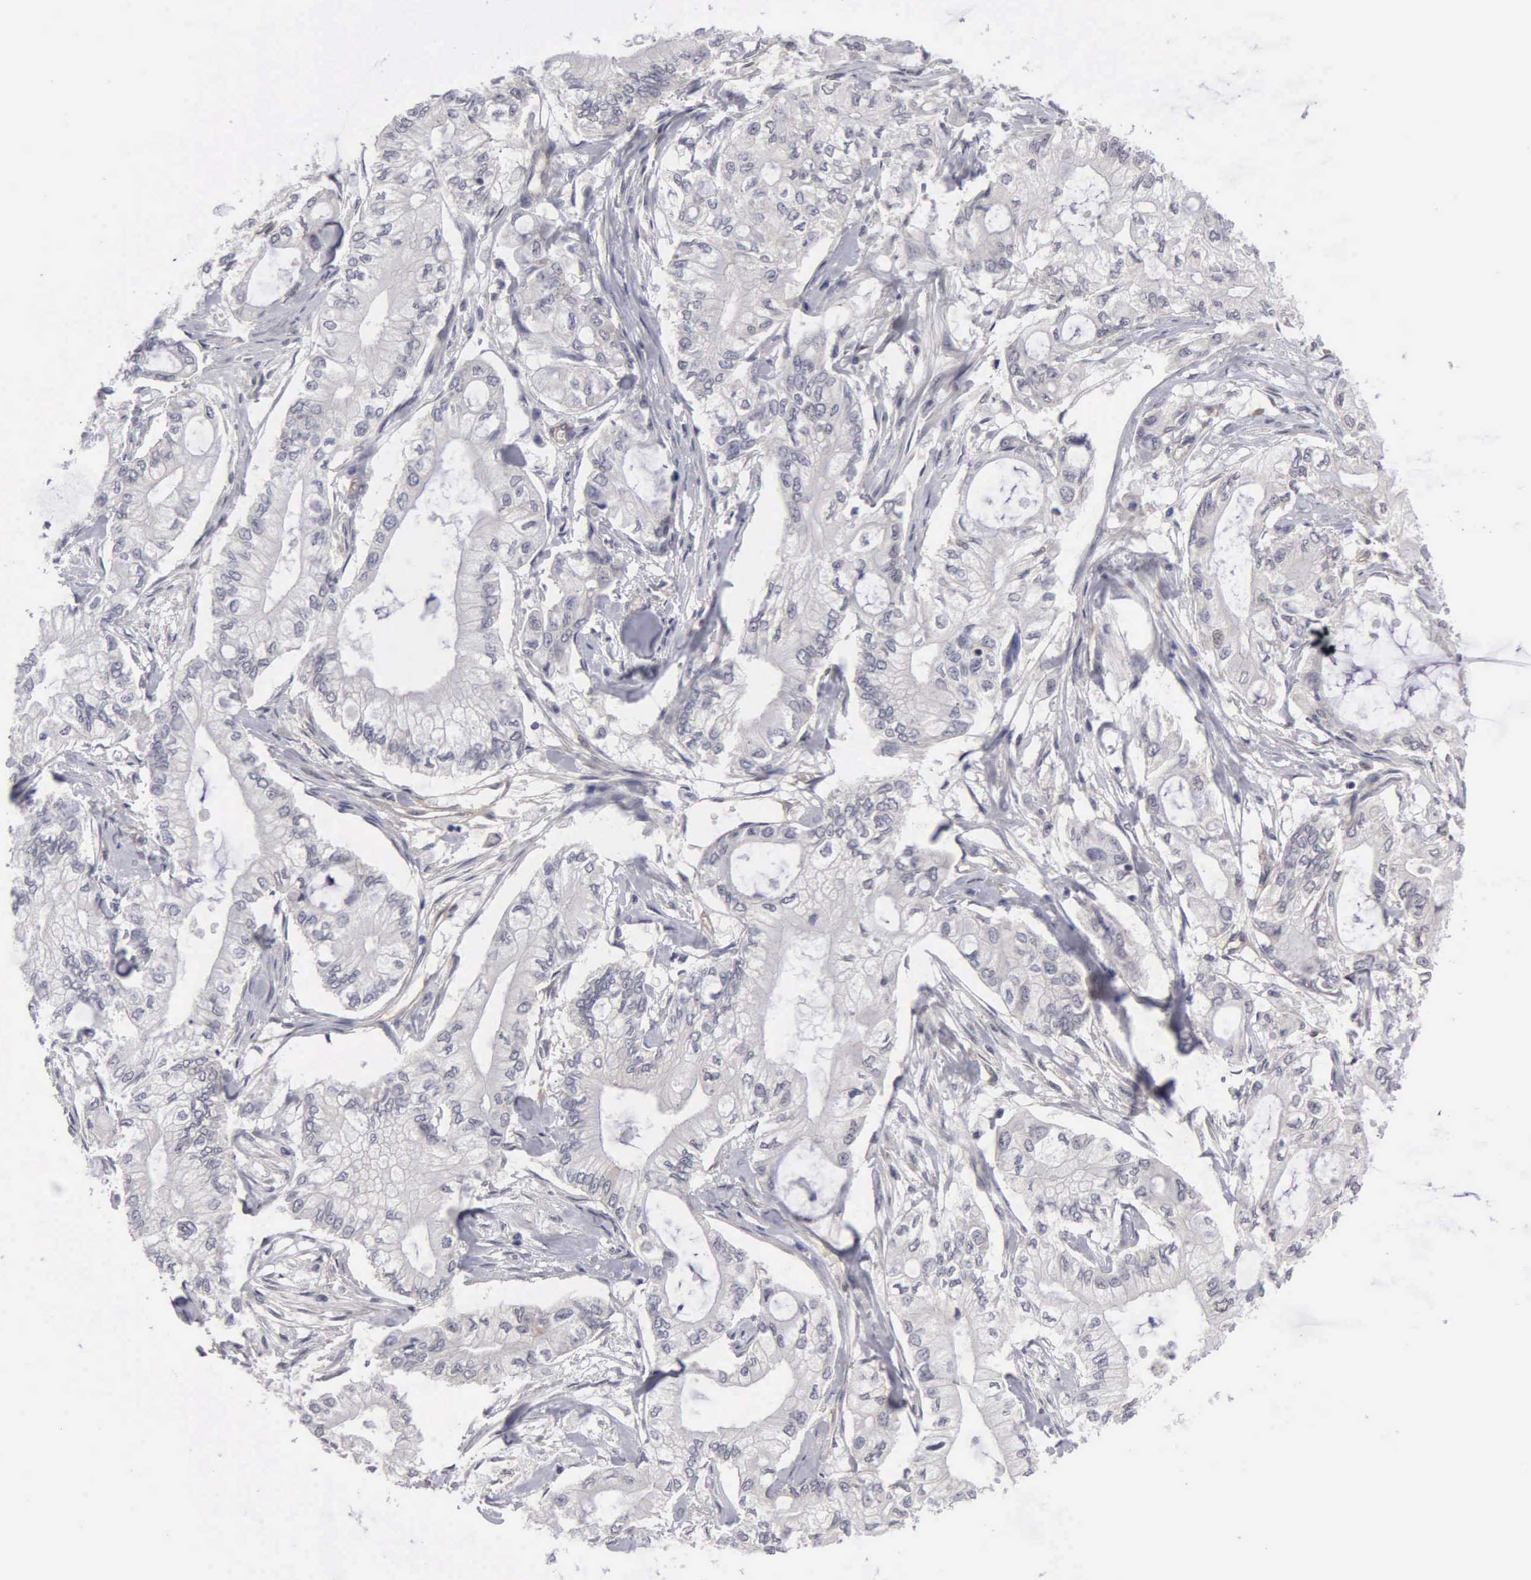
{"staining": {"intensity": "negative", "quantity": "none", "location": "none"}, "tissue": "pancreatic cancer", "cell_type": "Tumor cells", "image_type": "cancer", "snomed": [{"axis": "morphology", "description": "Adenocarcinoma, NOS"}, {"axis": "topography", "description": "Pancreas"}], "caption": "Human adenocarcinoma (pancreatic) stained for a protein using immunohistochemistry (IHC) demonstrates no staining in tumor cells.", "gene": "ZBTB33", "patient": {"sex": "male", "age": 79}}